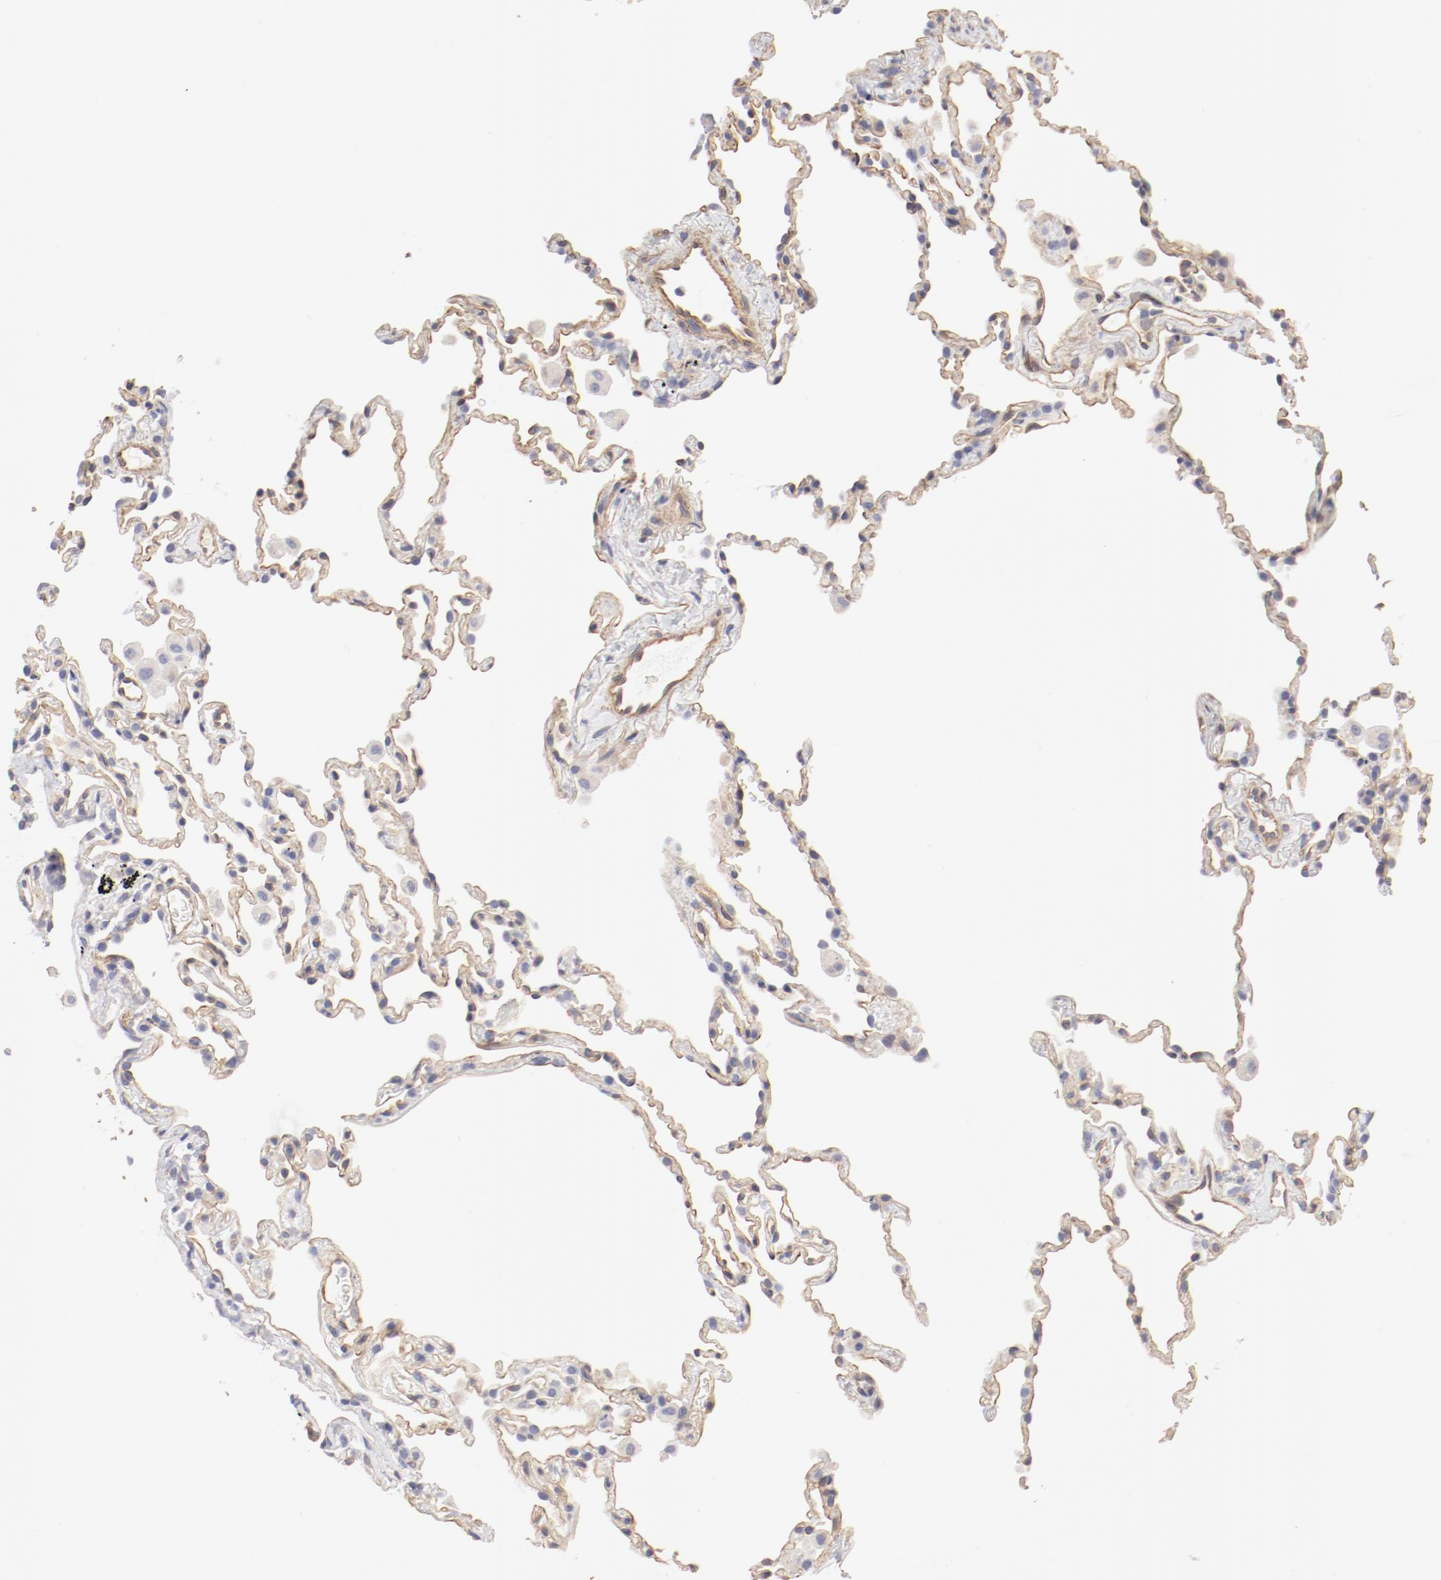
{"staining": {"intensity": "weak", "quantity": ">75%", "location": "cytoplasmic/membranous"}, "tissue": "lung", "cell_type": "Alveolar cells", "image_type": "normal", "snomed": [{"axis": "morphology", "description": "Normal tissue, NOS"}, {"axis": "morphology", "description": "Soft tissue tumor metastatic"}, {"axis": "topography", "description": "Lung"}], "caption": "Lung stained with immunohistochemistry (IHC) displays weak cytoplasmic/membranous positivity in about >75% of alveolar cells.", "gene": "LAX1", "patient": {"sex": "male", "age": 59}}